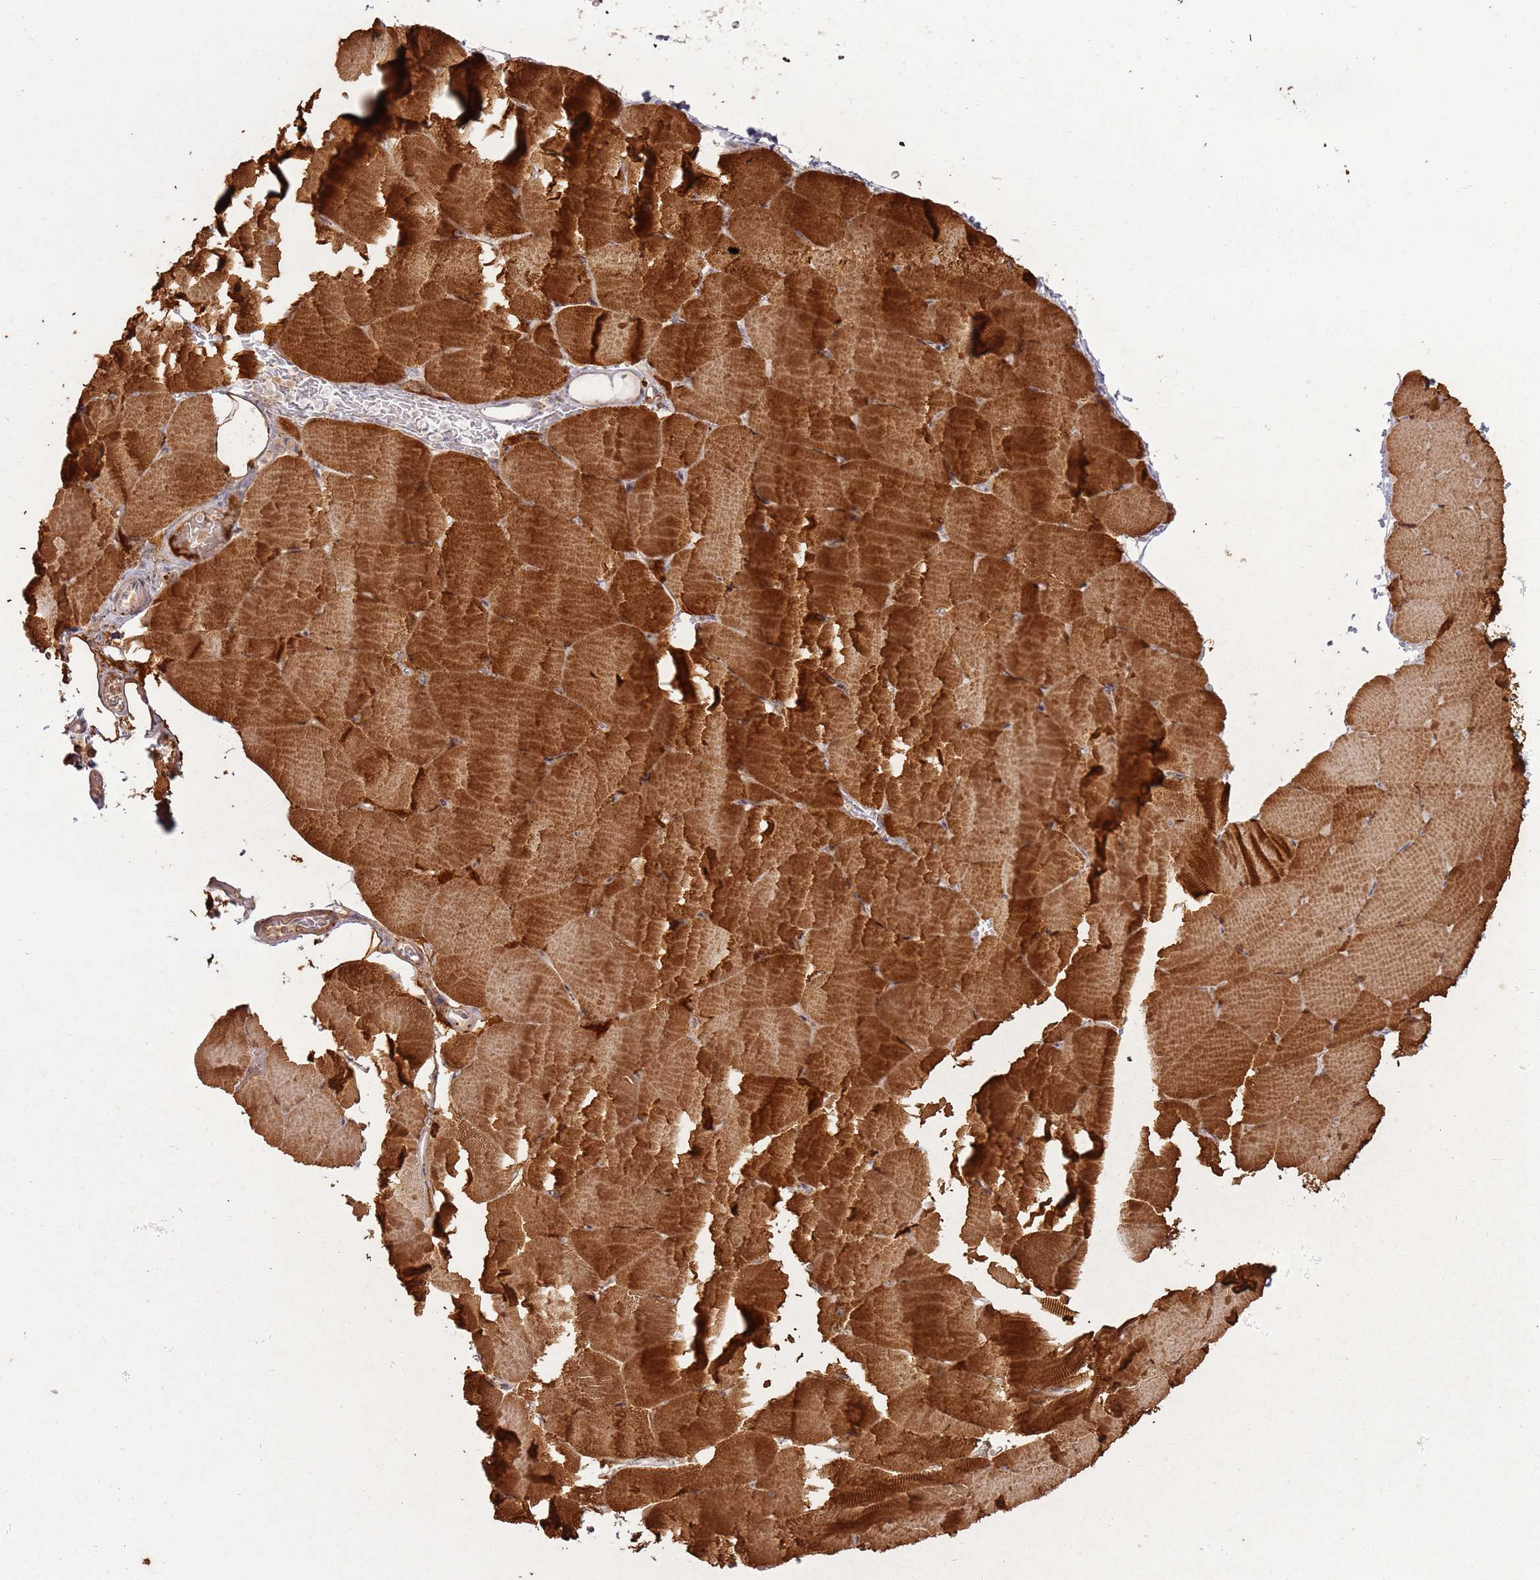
{"staining": {"intensity": "strong", "quantity": ">75%", "location": "cytoplasmic/membranous,nuclear"}, "tissue": "skeletal muscle", "cell_type": "Myocytes", "image_type": "normal", "snomed": [{"axis": "morphology", "description": "Normal tissue, NOS"}, {"axis": "topography", "description": "Skeletal muscle"}, {"axis": "topography", "description": "Parathyroid gland"}], "caption": "Immunohistochemistry staining of benign skeletal muscle, which shows high levels of strong cytoplasmic/membranous,nuclear staining in about >75% of myocytes indicating strong cytoplasmic/membranous,nuclear protein positivity. The staining was performed using DAB (brown) for protein detection and nuclei were counterstained in hematoxylin (blue).", "gene": "CNPY1", "patient": {"sex": "female", "age": 37}}